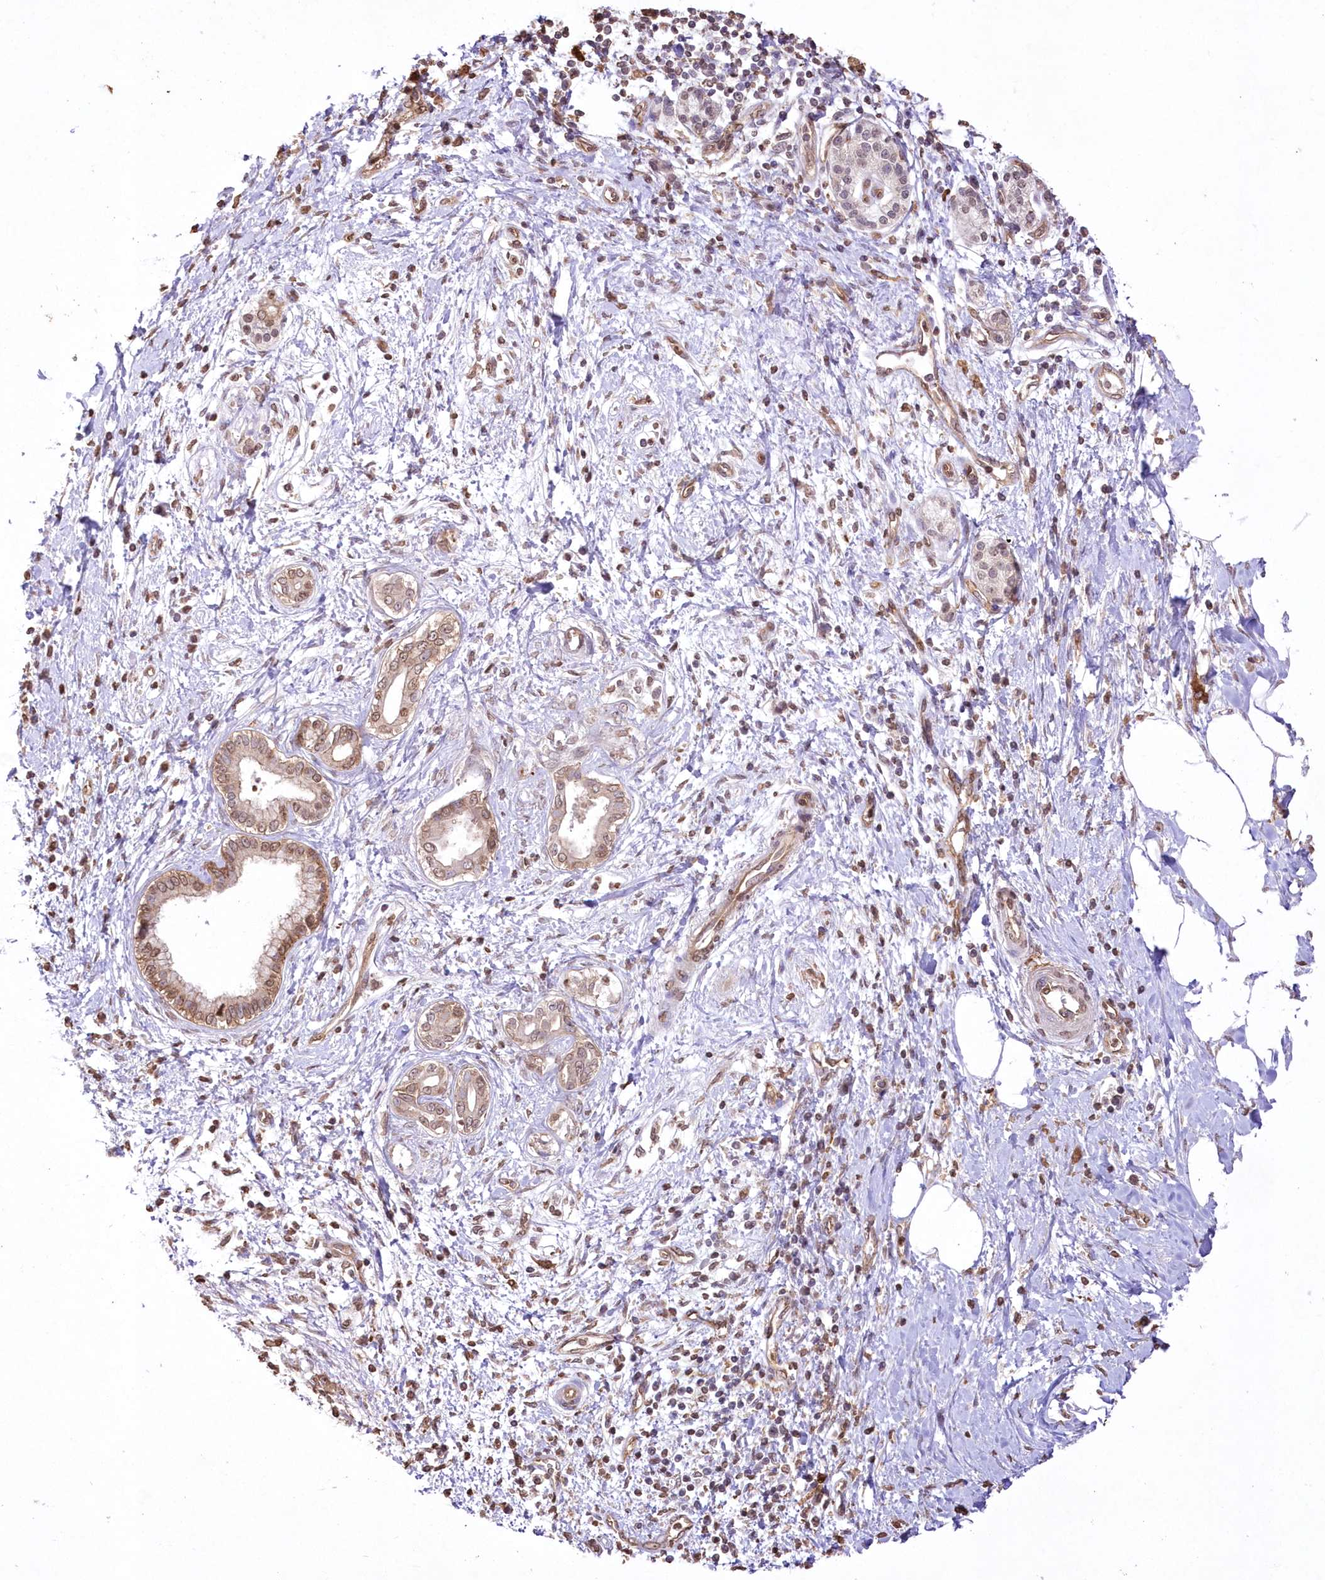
{"staining": {"intensity": "moderate", "quantity": ">75%", "location": "nuclear"}, "tissue": "pancreatic cancer", "cell_type": "Tumor cells", "image_type": "cancer", "snomed": [{"axis": "morphology", "description": "Adenocarcinoma, NOS"}, {"axis": "topography", "description": "Pancreas"}], "caption": "Moderate nuclear protein positivity is seen in approximately >75% of tumor cells in pancreatic cancer (adenocarcinoma).", "gene": "FCHO2", "patient": {"sex": "male", "age": 58}}